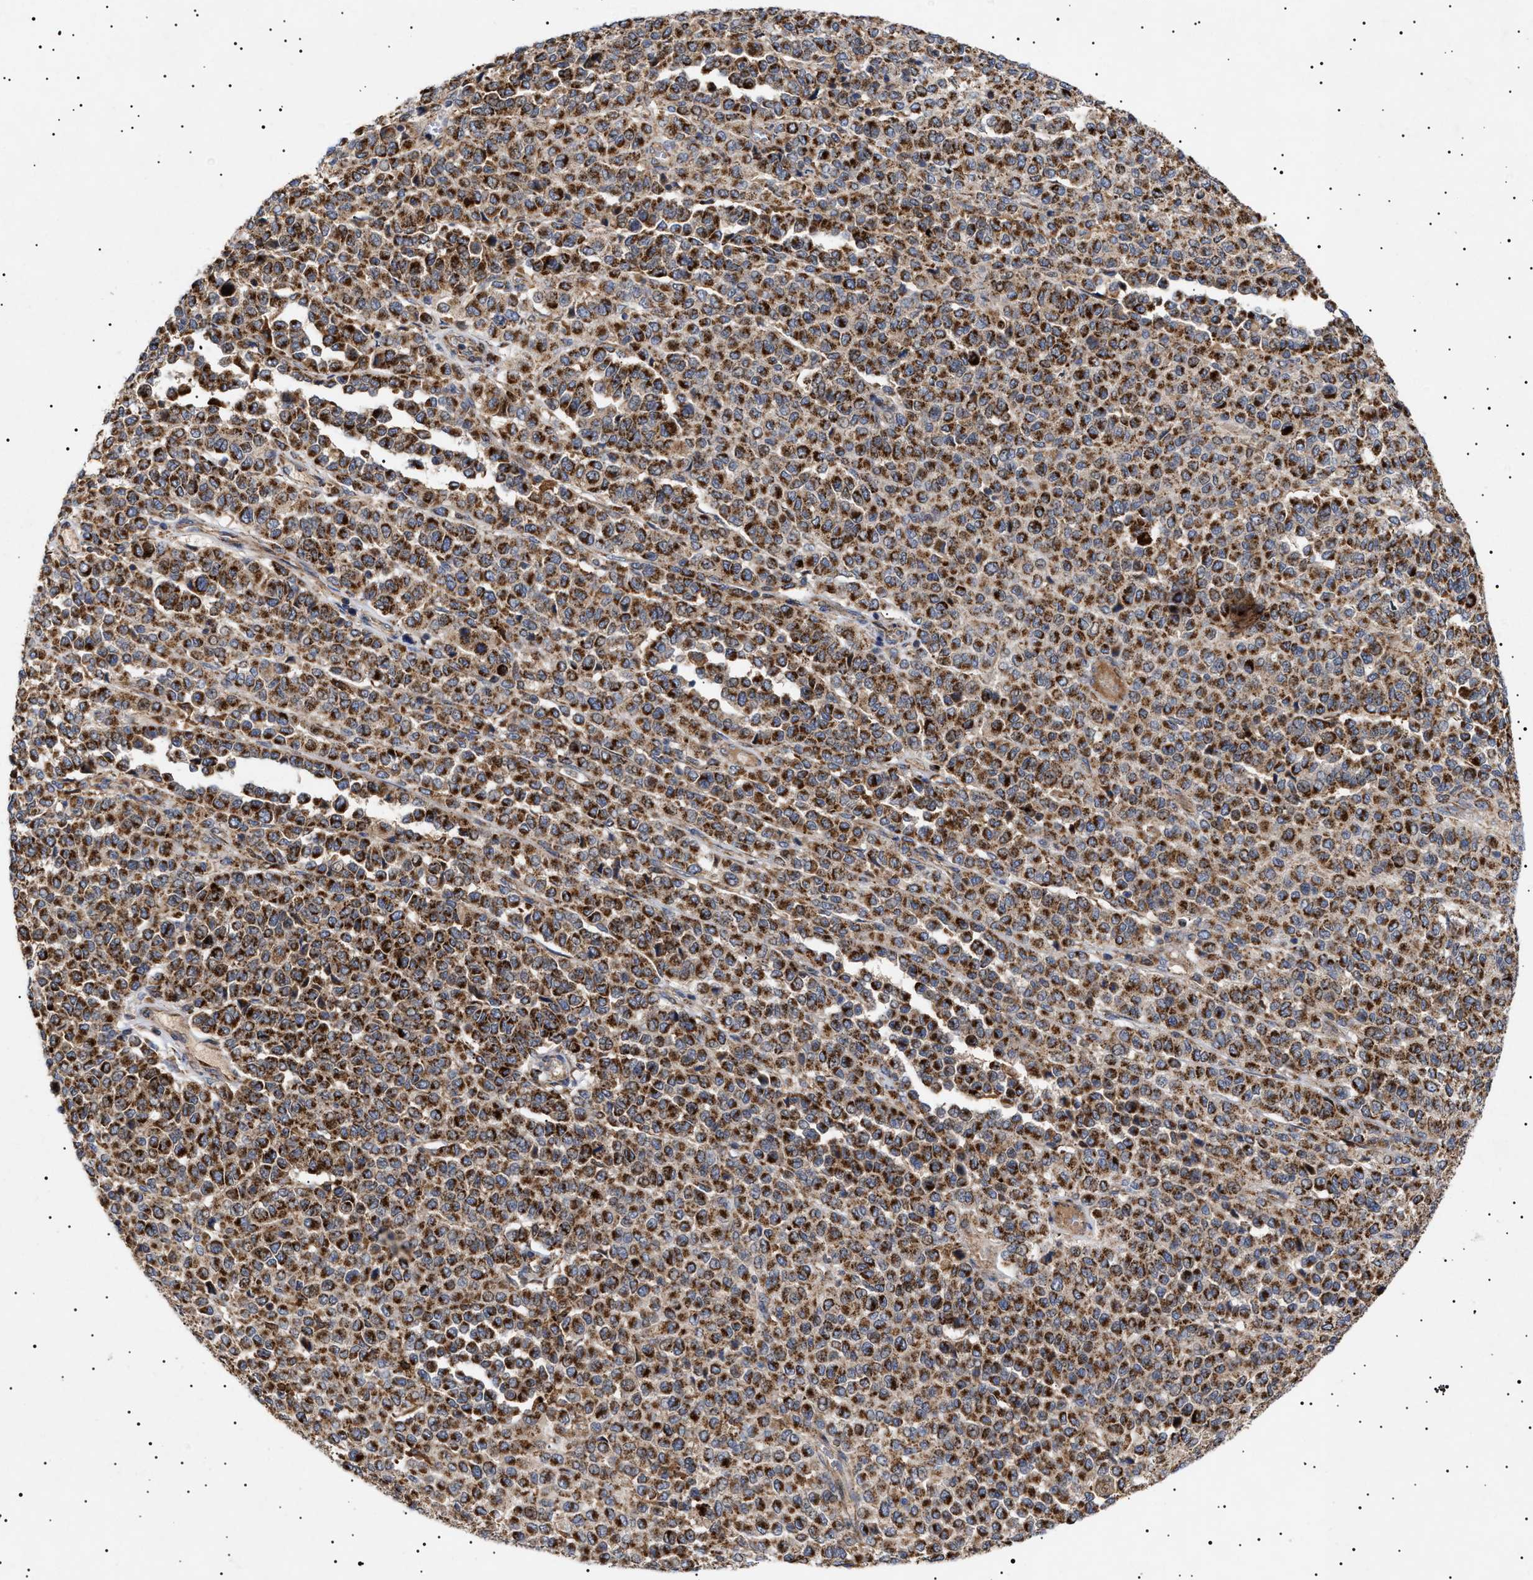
{"staining": {"intensity": "strong", "quantity": ">75%", "location": "cytoplasmic/membranous"}, "tissue": "melanoma", "cell_type": "Tumor cells", "image_type": "cancer", "snomed": [{"axis": "morphology", "description": "Malignant melanoma, Metastatic site"}, {"axis": "topography", "description": "Pancreas"}], "caption": "Protein staining displays strong cytoplasmic/membranous staining in approximately >75% of tumor cells in malignant melanoma (metastatic site).", "gene": "MRPL10", "patient": {"sex": "female", "age": 30}}